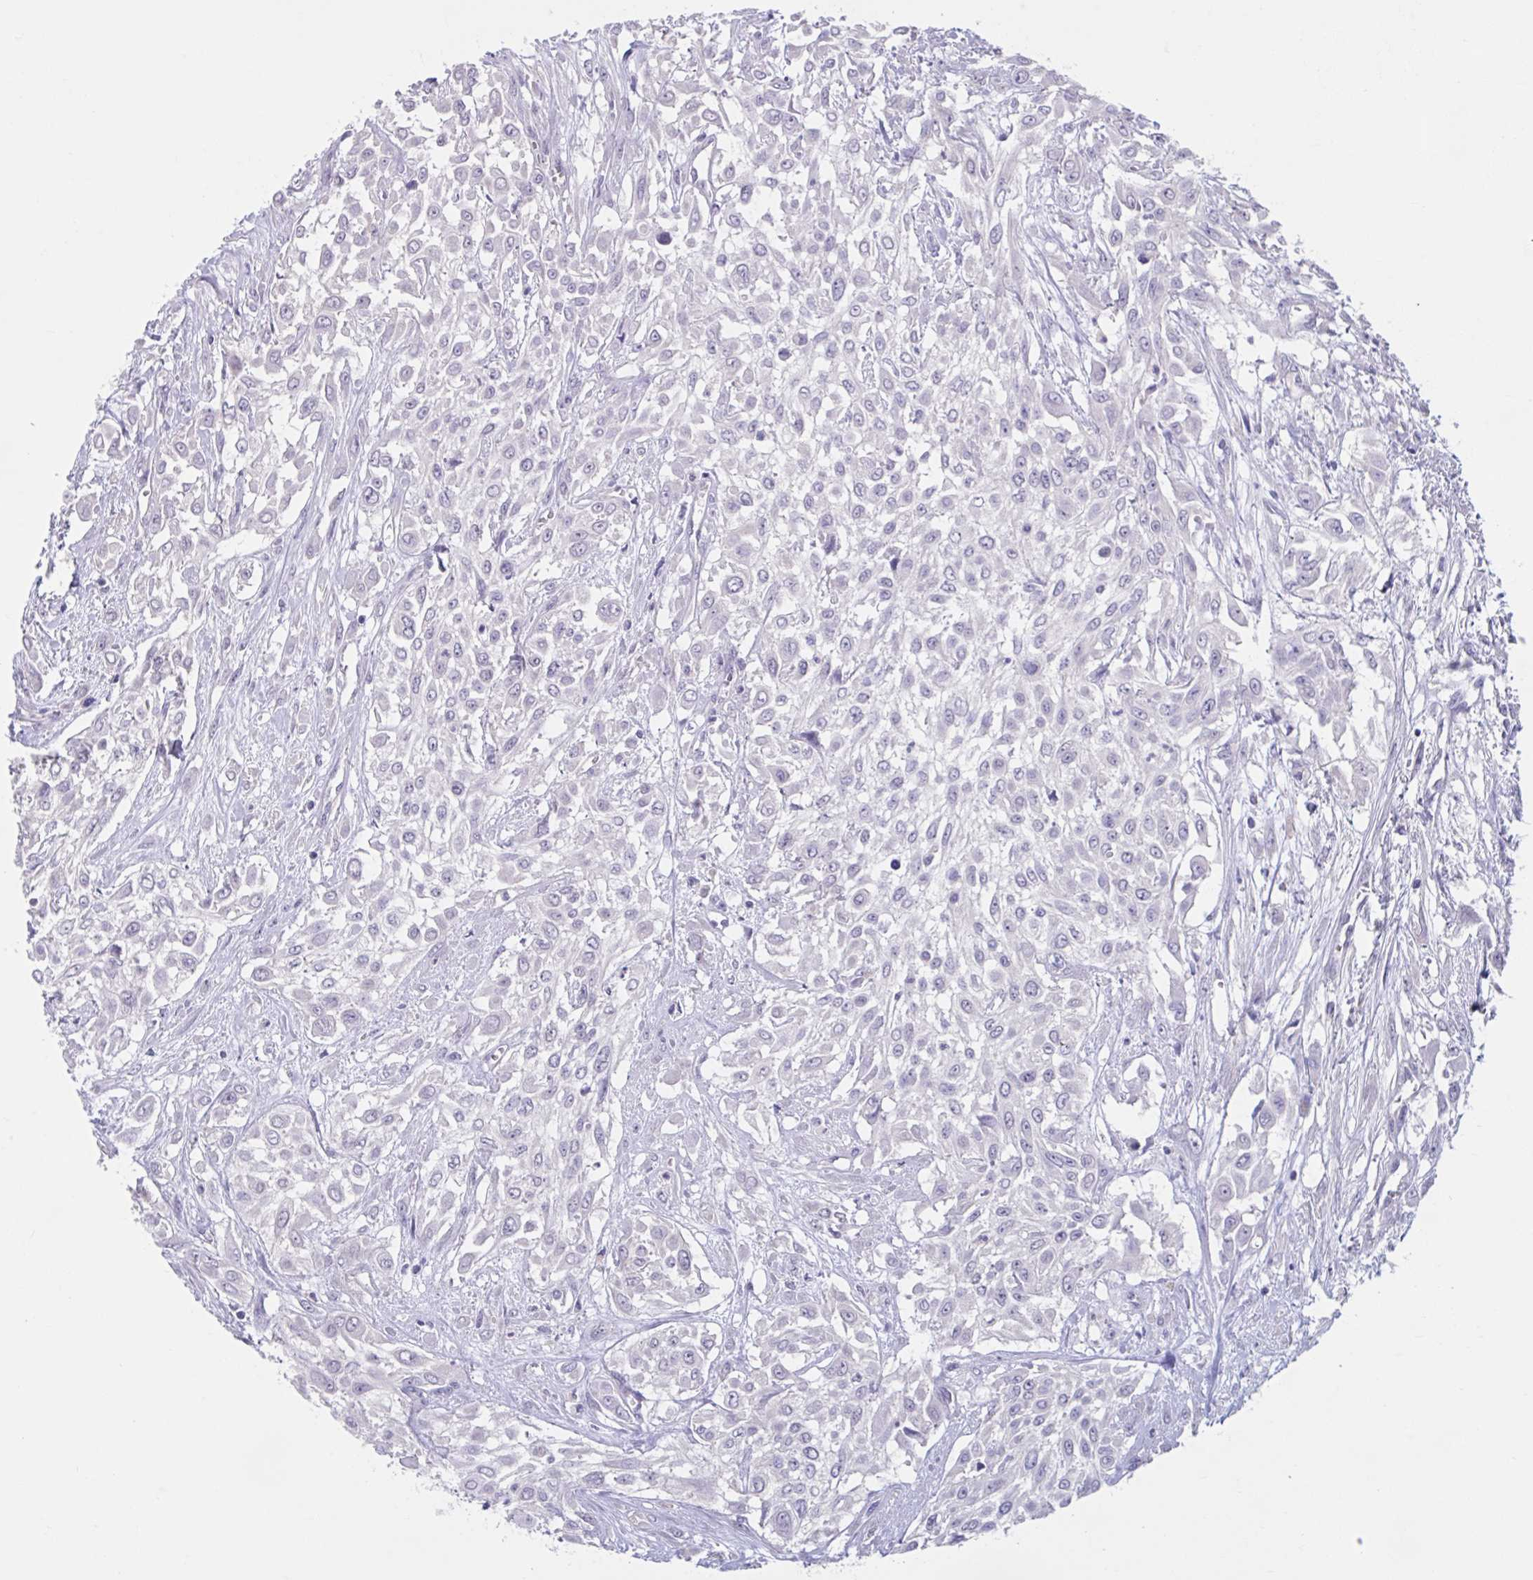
{"staining": {"intensity": "negative", "quantity": "none", "location": "none"}, "tissue": "urothelial cancer", "cell_type": "Tumor cells", "image_type": "cancer", "snomed": [{"axis": "morphology", "description": "Urothelial carcinoma, High grade"}, {"axis": "topography", "description": "Urinary bladder"}], "caption": "Immunohistochemical staining of urothelial cancer demonstrates no significant expression in tumor cells.", "gene": "GPR162", "patient": {"sex": "male", "age": 57}}